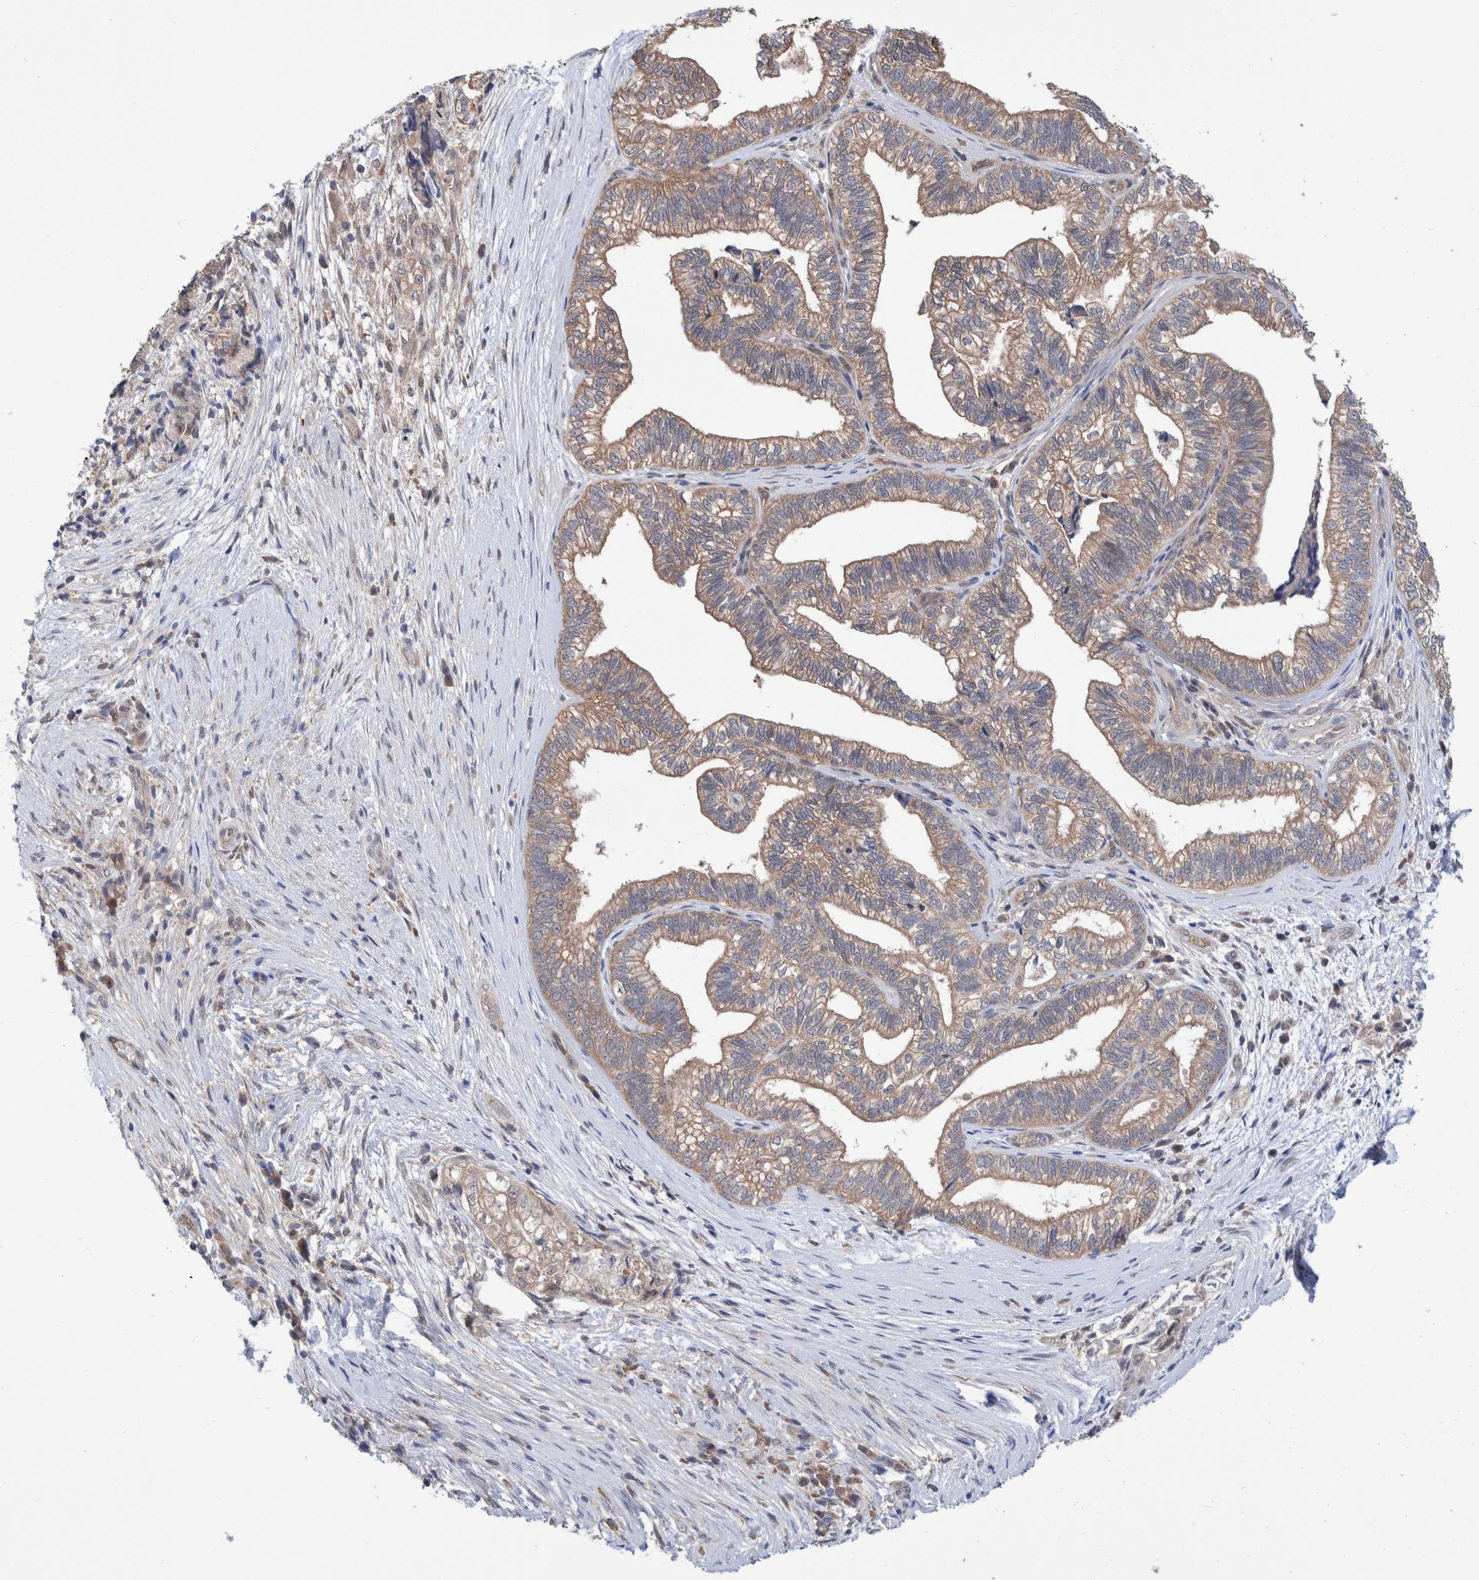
{"staining": {"intensity": "weak", "quantity": ">75%", "location": "cytoplasmic/membranous"}, "tissue": "pancreatic cancer", "cell_type": "Tumor cells", "image_type": "cancer", "snomed": [{"axis": "morphology", "description": "Adenocarcinoma, NOS"}, {"axis": "topography", "description": "Pancreas"}], "caption": "Immunohistochemistry (IHC) photomicrograph of pancreatic adenocarcinoma stained for a protein (brown), which demonstrates low levels of weak cytoplasmic/membranous staining in approximately >75% of tumor cells.", "gene": "PFAS", "patient": {"sex": "male", "age": 72}}